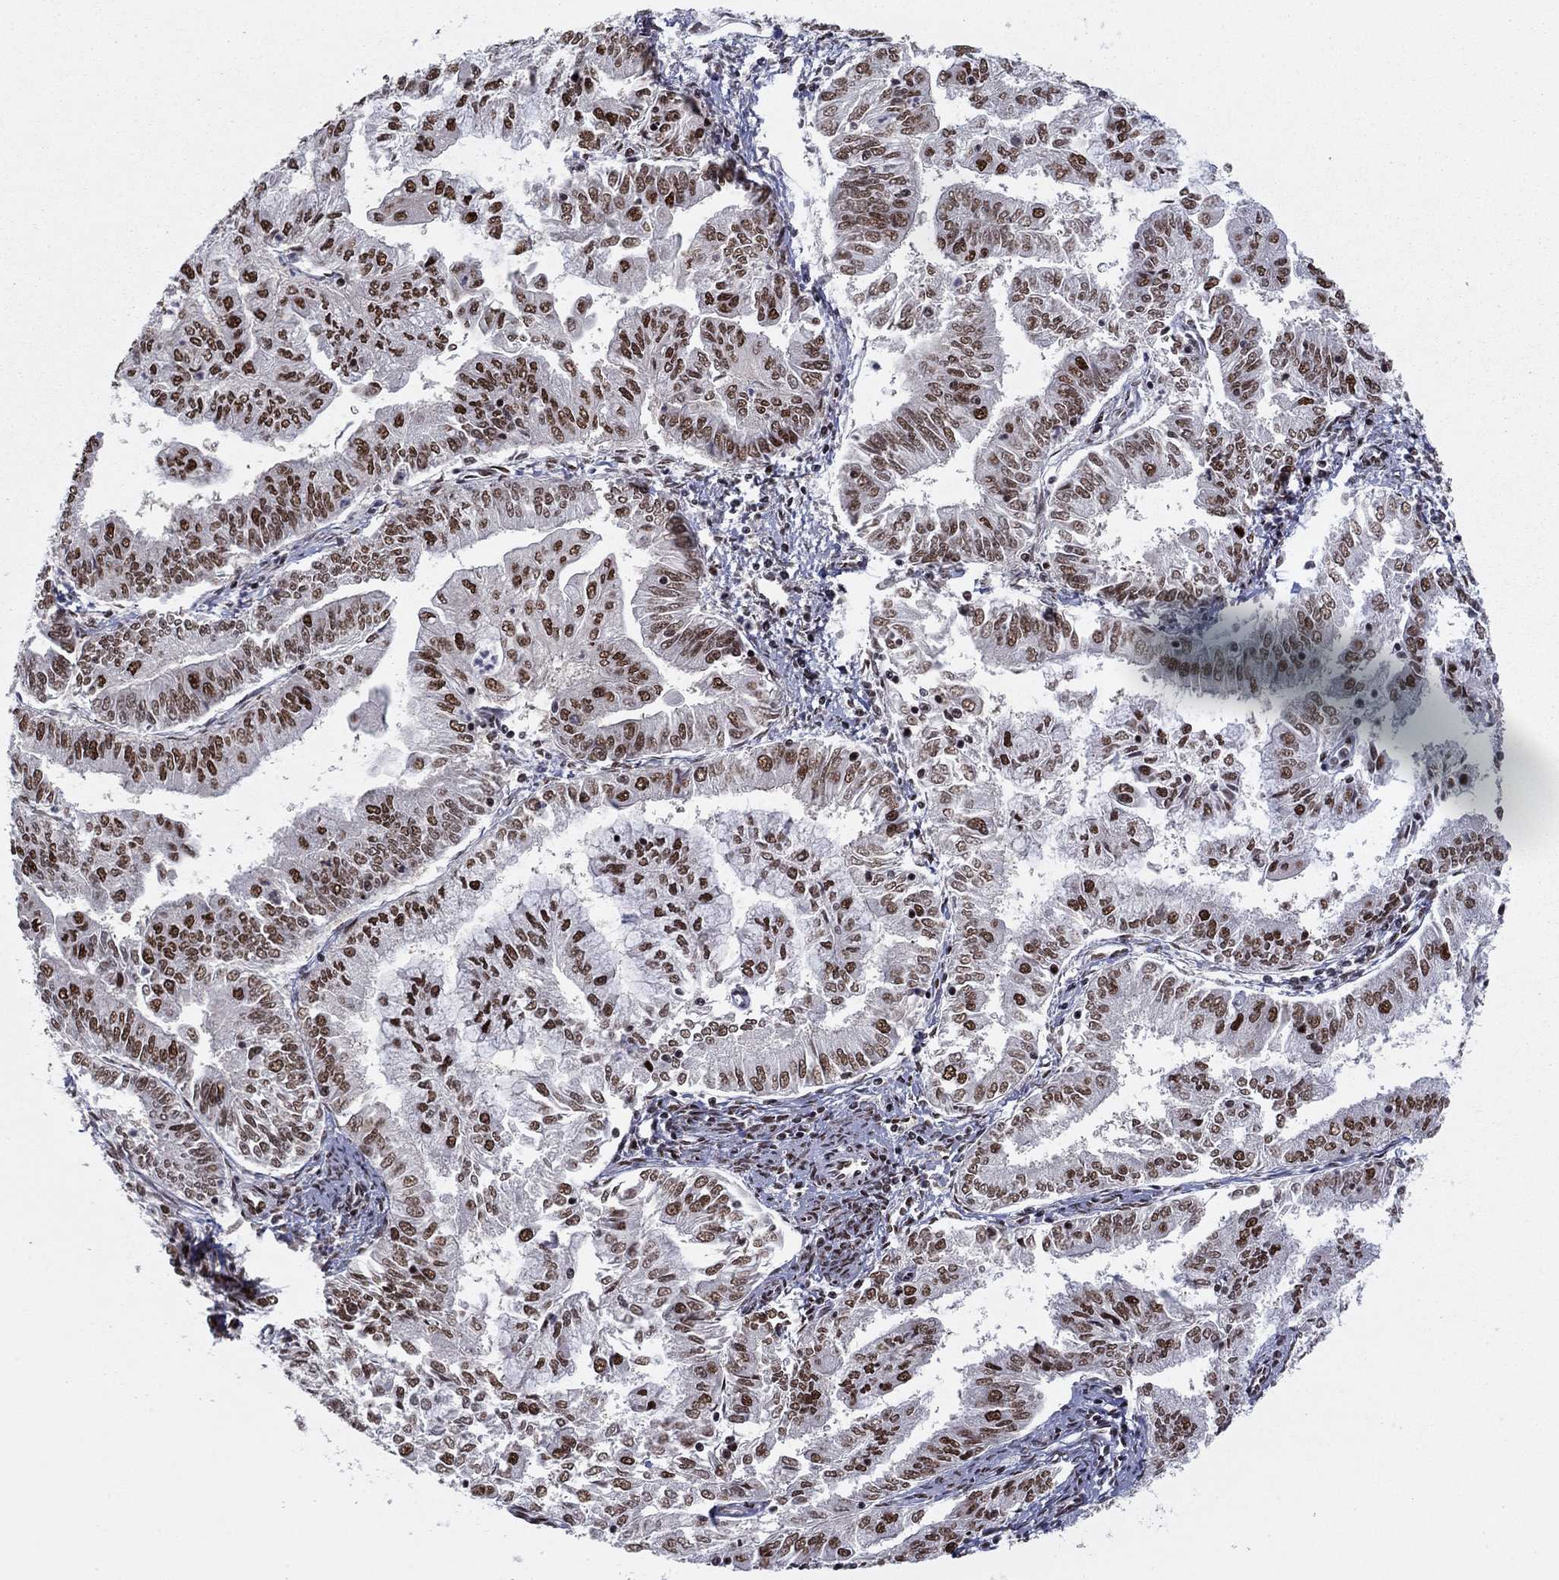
{"staining": {"intensity": "strong", "quantity": "25%-75%", "location": "nuclear"}, "tissue": "endometrial cancer", "cell_type": "Tumor cells", "image_type": "cancer", "snomed": [{"axis": "morphology", "description": "Adenocarcinoma, NOS"}, {"axis": "topography", "description": "Endometrium"}], "caption": "Brown immunohistochemical staining in adenocarcinoma (endometrial) exhibits strong nuclear positivity in about 25%-75% of tumor cells.", "gene": "USP54", "patient": {"sex": "female", "age": 56}}